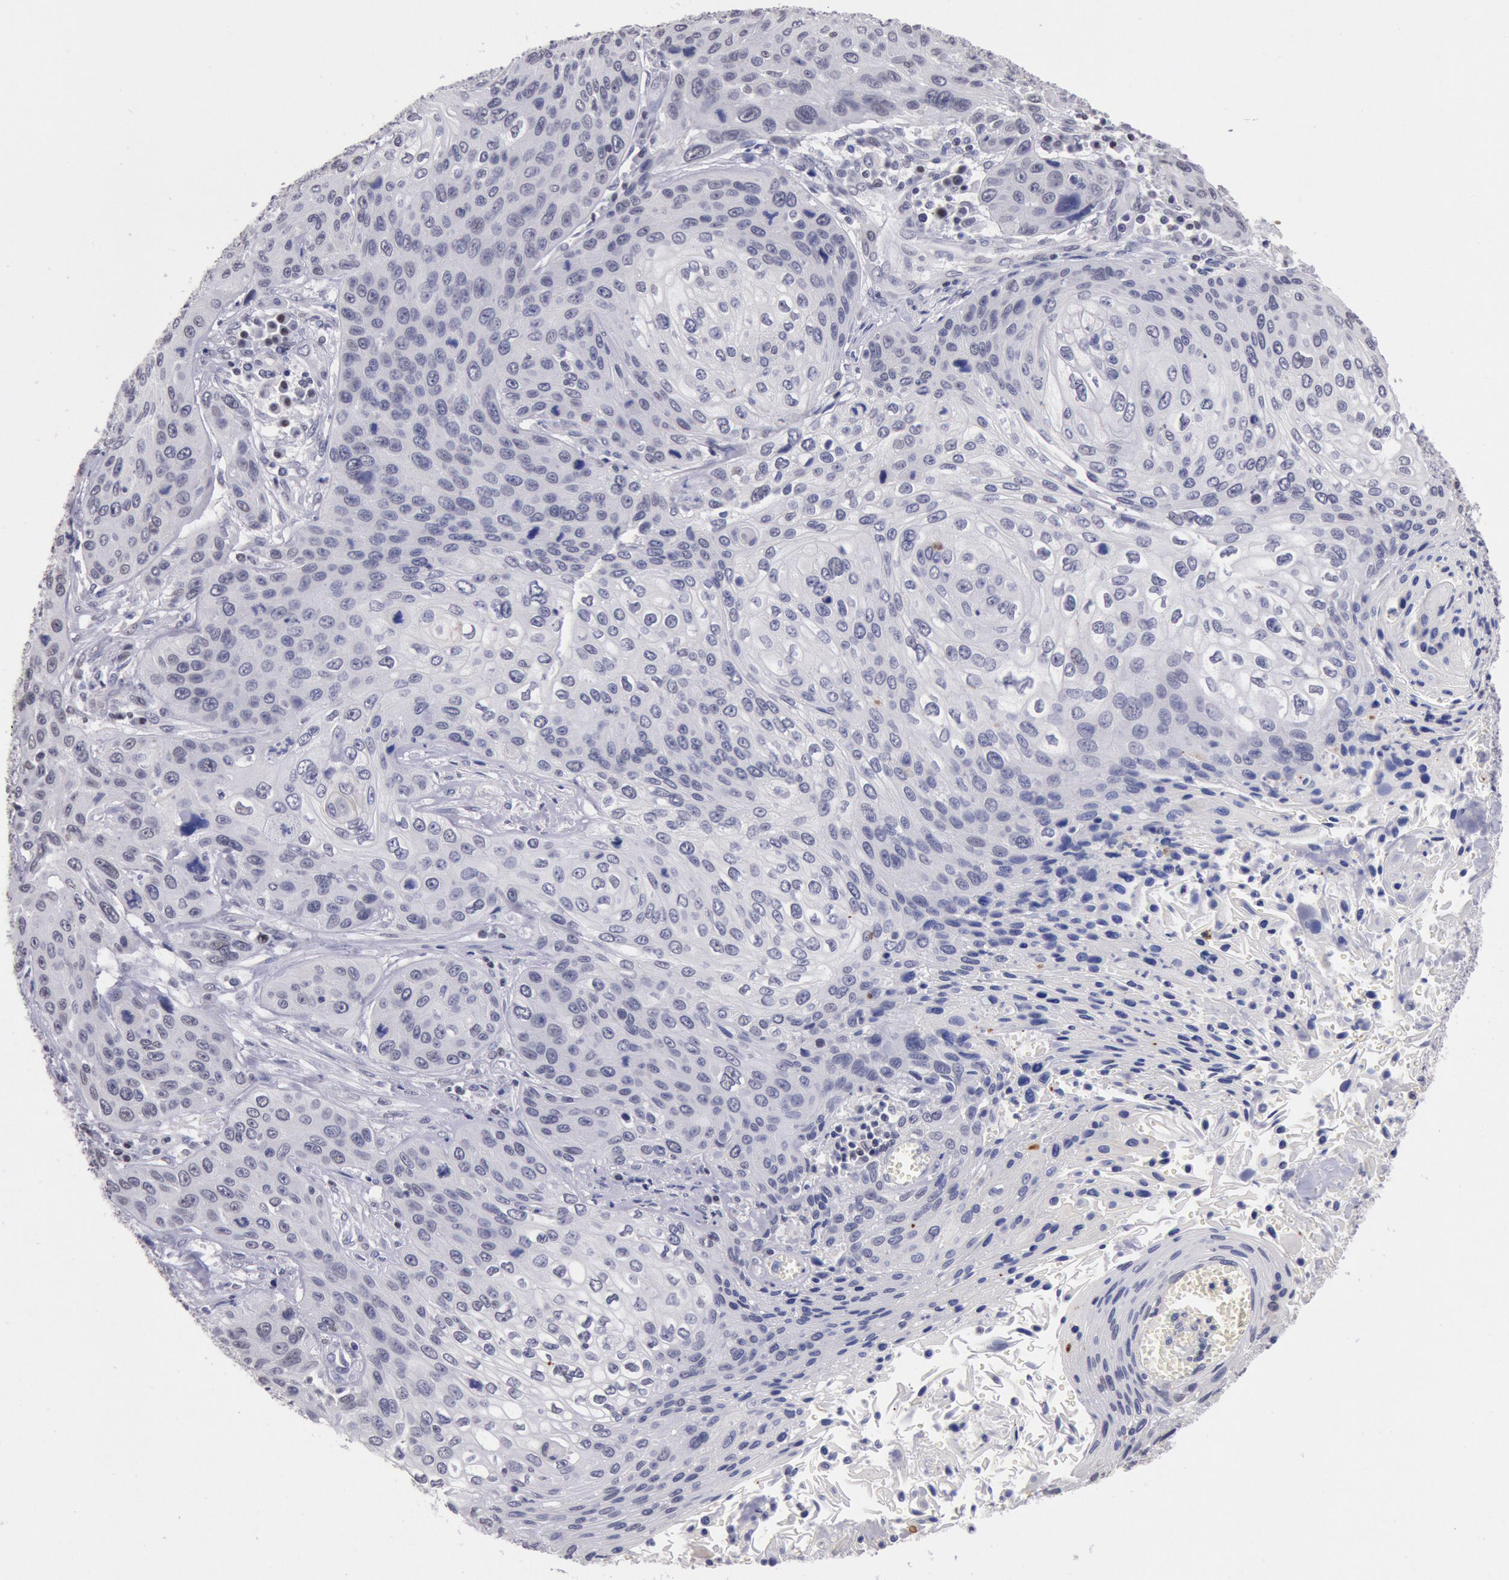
{"staining": {"intensity": "negative", "quantity": "none", "location": "none"}, "tissue": "cervical cancer", "cell_type": "Tumor cells", "image_type": "cancer", "snomed": [{"axis": "morphology", "description": "Squamous cell carcinoma, NOS"}, {"axis": "topography", "description": "Cervix"}], "caption": "This is a micrograph of immunohistochemistry staining of cervical squamous cell carcinoma, which shows no expression in tumor cells.", "gene": "MYH7", "patient": {"sex": "female", "age": 32}}